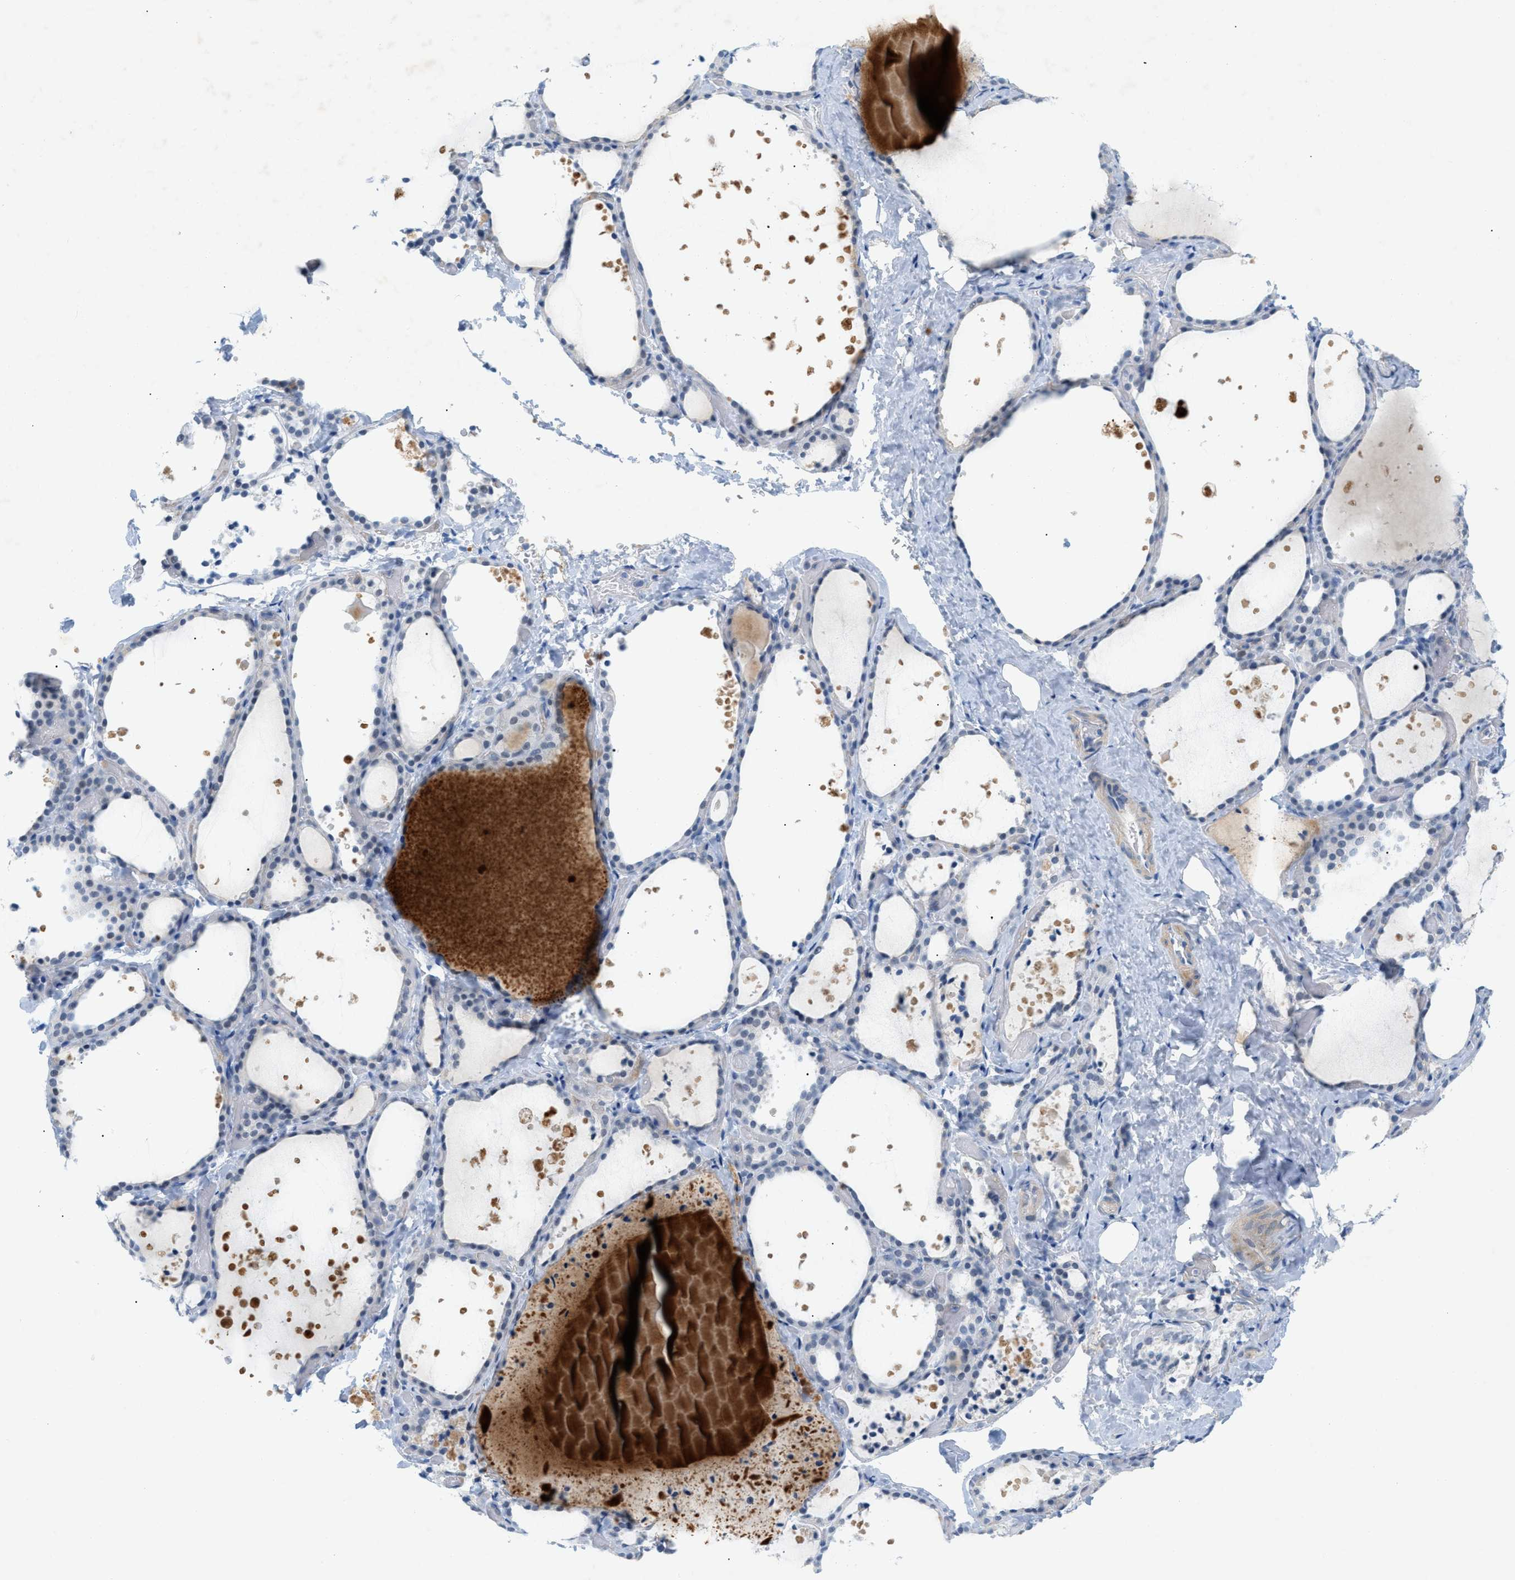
{"staining": {"intensity": "negative", "quantity": "none", "location": "none"}, "tissue": "thyroid gland", "cell_type": "Glandular cells", "image_type": "normal", "snomed": [{"axis": "morphology", "description": "Normal tissue, NOS"}, {"axis": "topography", "description": "Thyroid gland"}], "caption": "Protein analysis of benign thyroid gland reveals no significant expression in glandular cells.", "gene": "HLTF", "patient": {"sex": "female", "age": 44}}